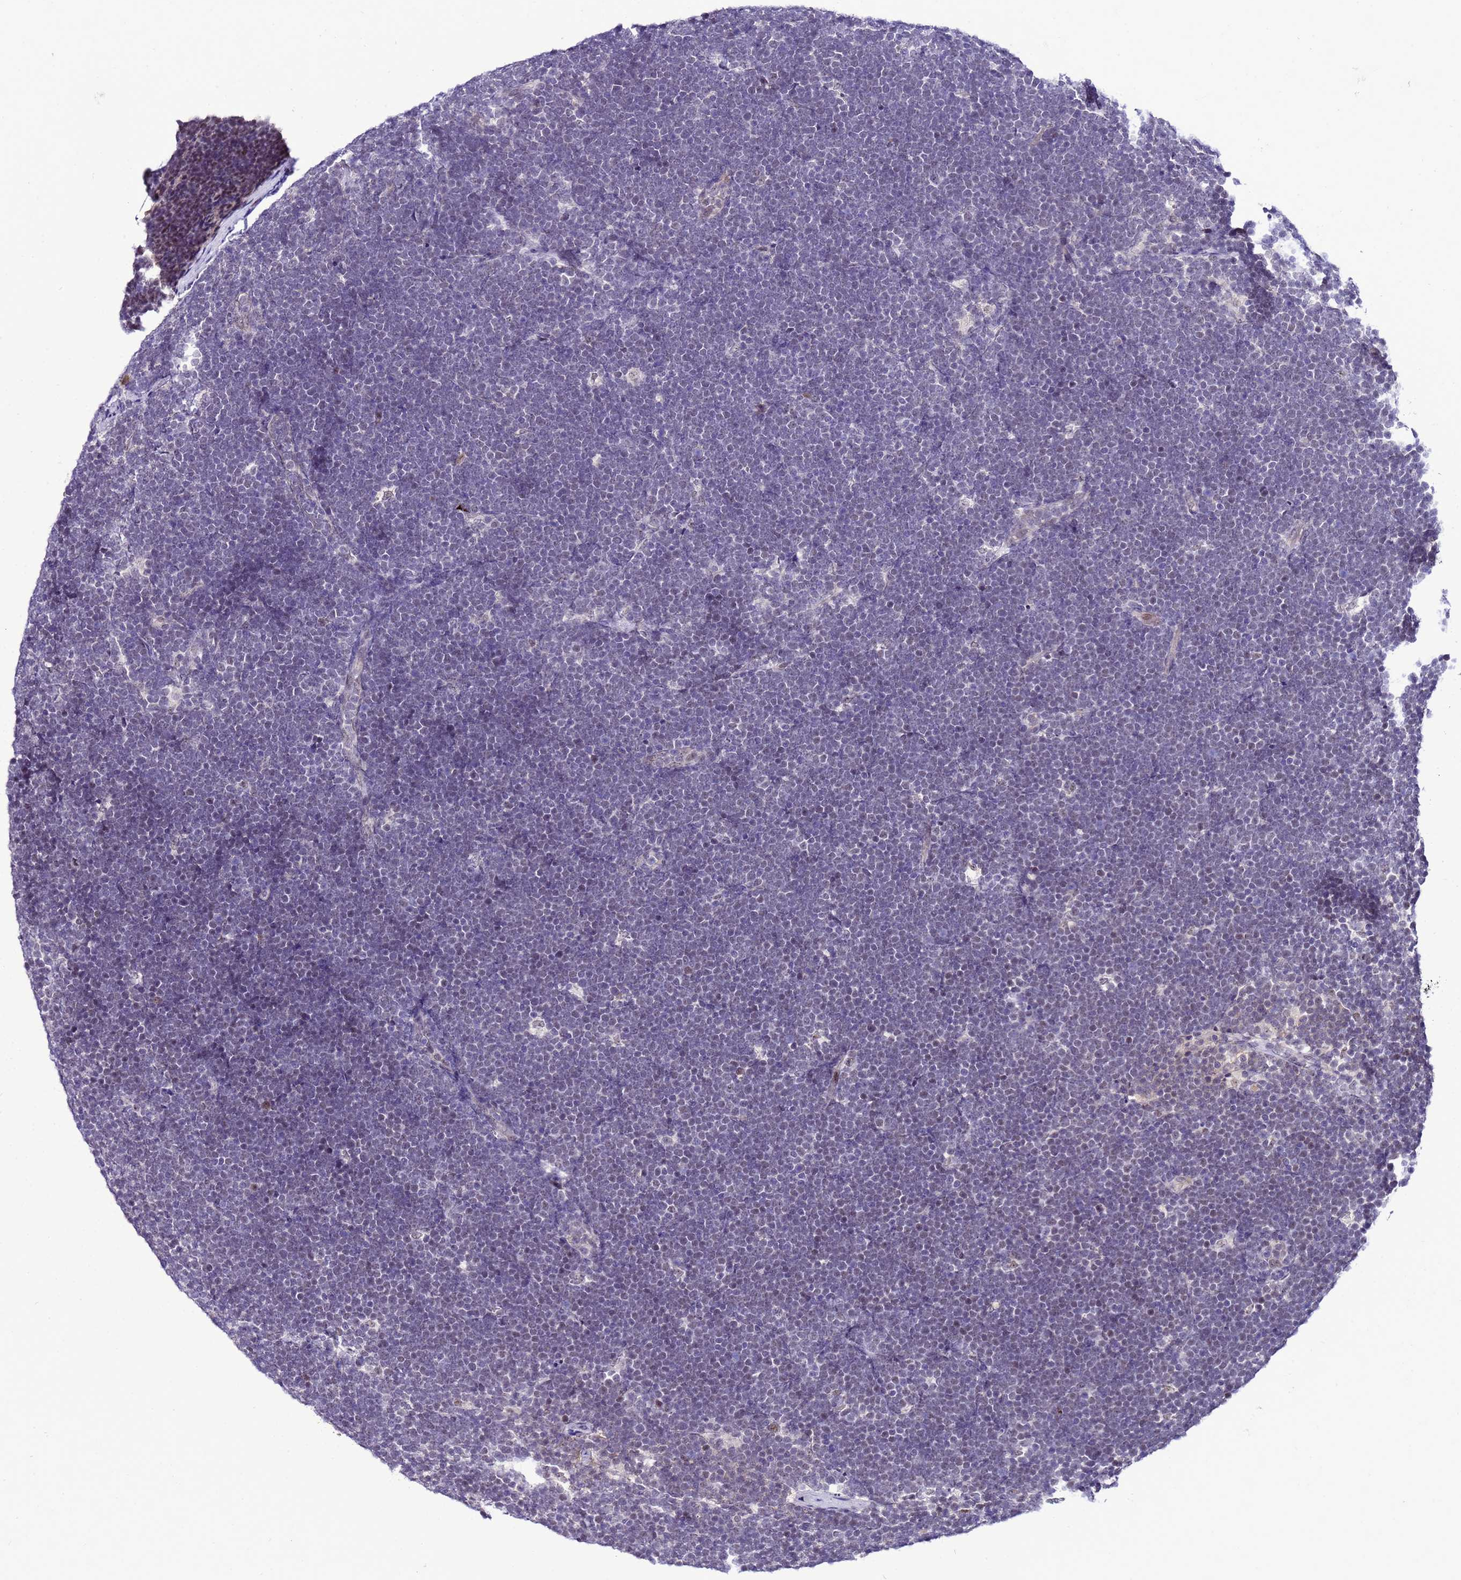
{"staining": {"intensity": "negative", "quantity": "none", "location": "none"}, "tissue": "lymphoma", "cell_type": "Tumor cells", "image_type": "cancer", "snomed": [{"axis": "morphology", "description": "Malignant lymphoma, non-Hodgkin's type, High grade"}, {"axis": "topography", "description": "Lymph node"}], "caption": "Tumor cells are negative for protein expression in human high-grade malignant lymphoma, non-Hodgkin's type.", "gene": "C19orf47", "patient": {"sex": "male", "age": 13}}